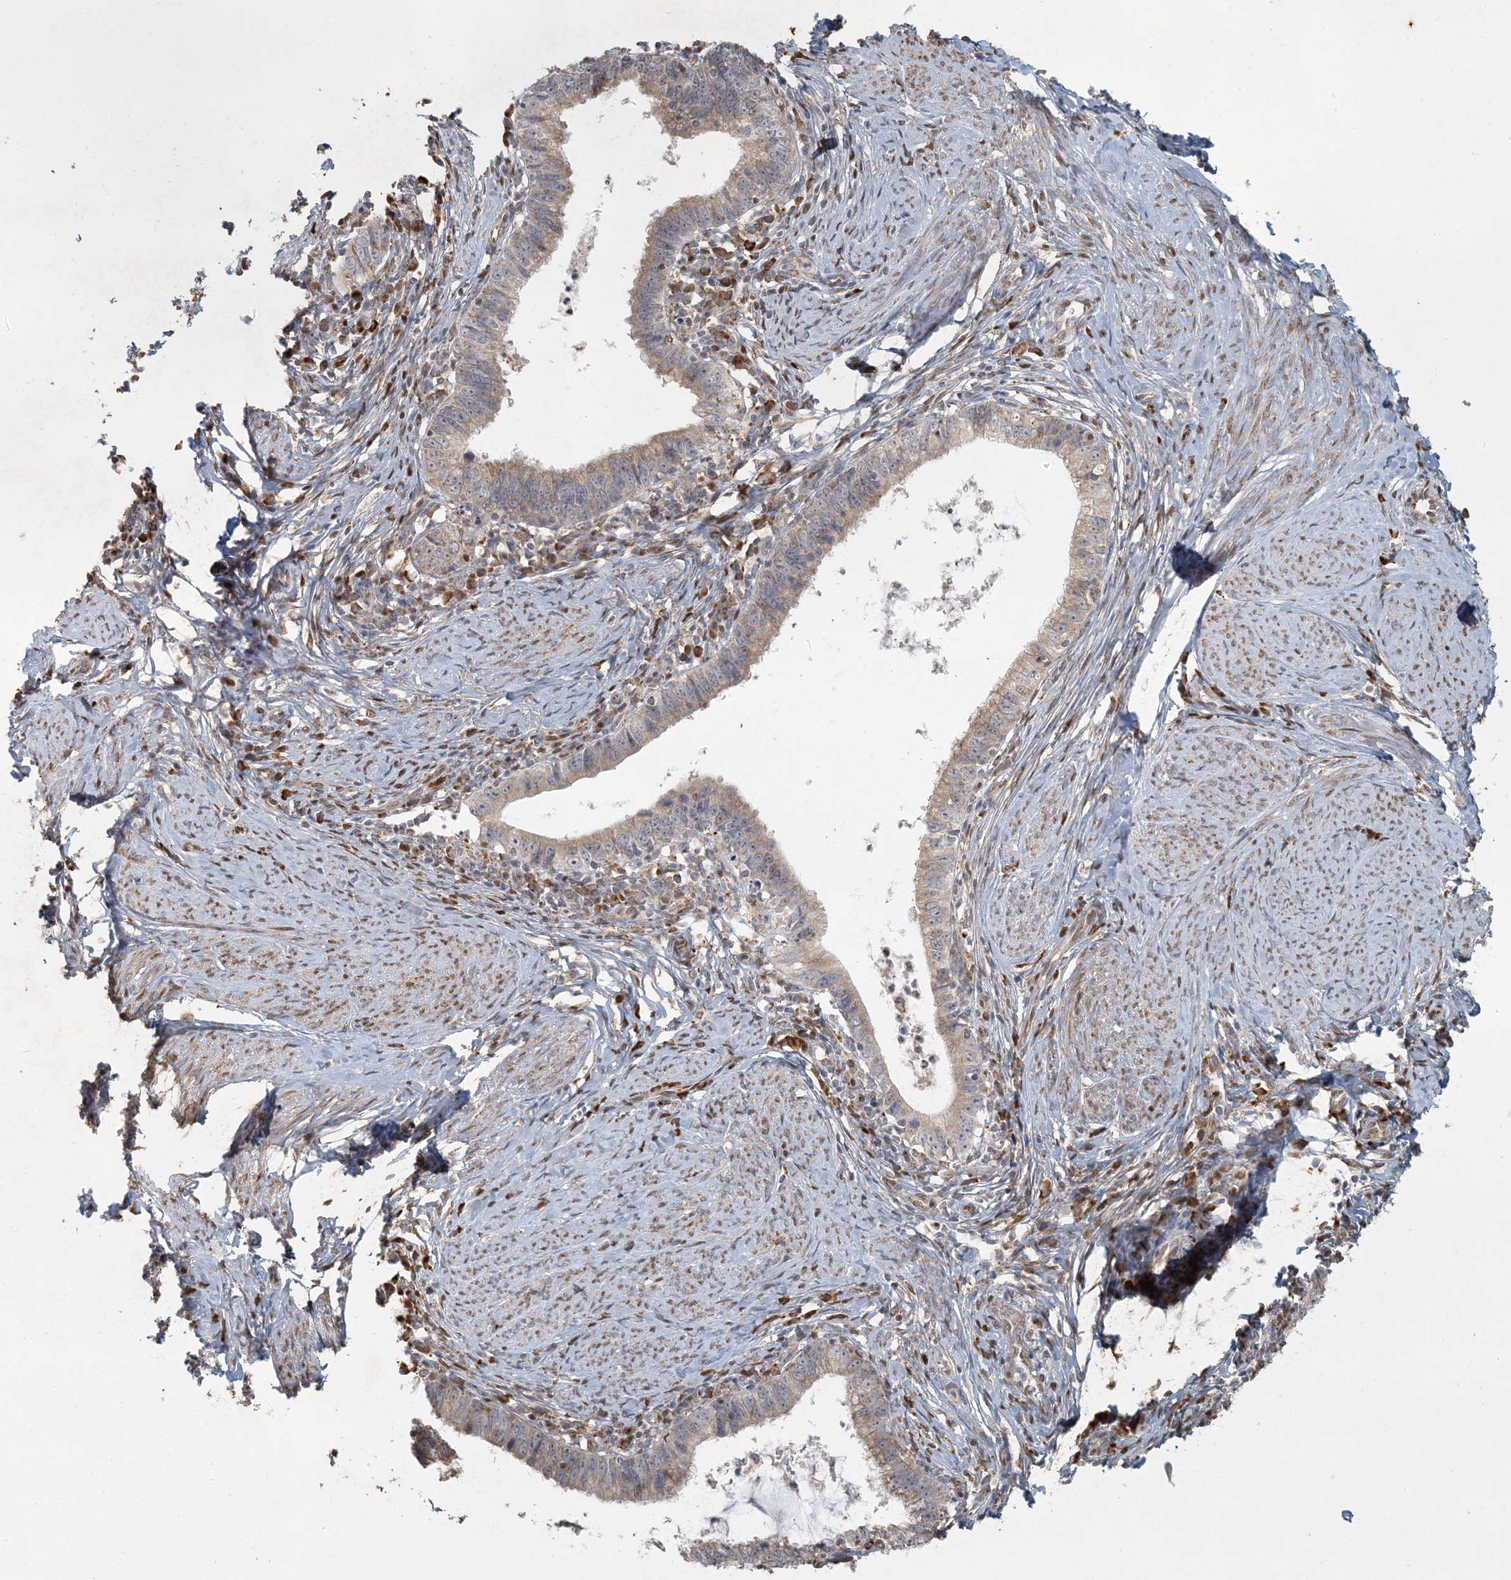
{"staining": {"intensity": "moderate", "quantity": ">75%", "location": "cytoplasmic/membranous,nuclear"}, "tissue": "cervical cancer", "cell_type": "Tumor cells", "image_type": "cancer", "snomed": [{"axis": "morphology", "description": "Adenocarcinoma, NOS"}, {"axis": "topography", "description": "Cervix"}], "caption": "Adenocarcinoma (cervical) stained with immunohistochemistry shows moderate cytoplasmic/membranous and nuclear expression in approximately >75% of tumor cells.", "gene": "AK9", "patient": {"sex": "female", "age": 36}}